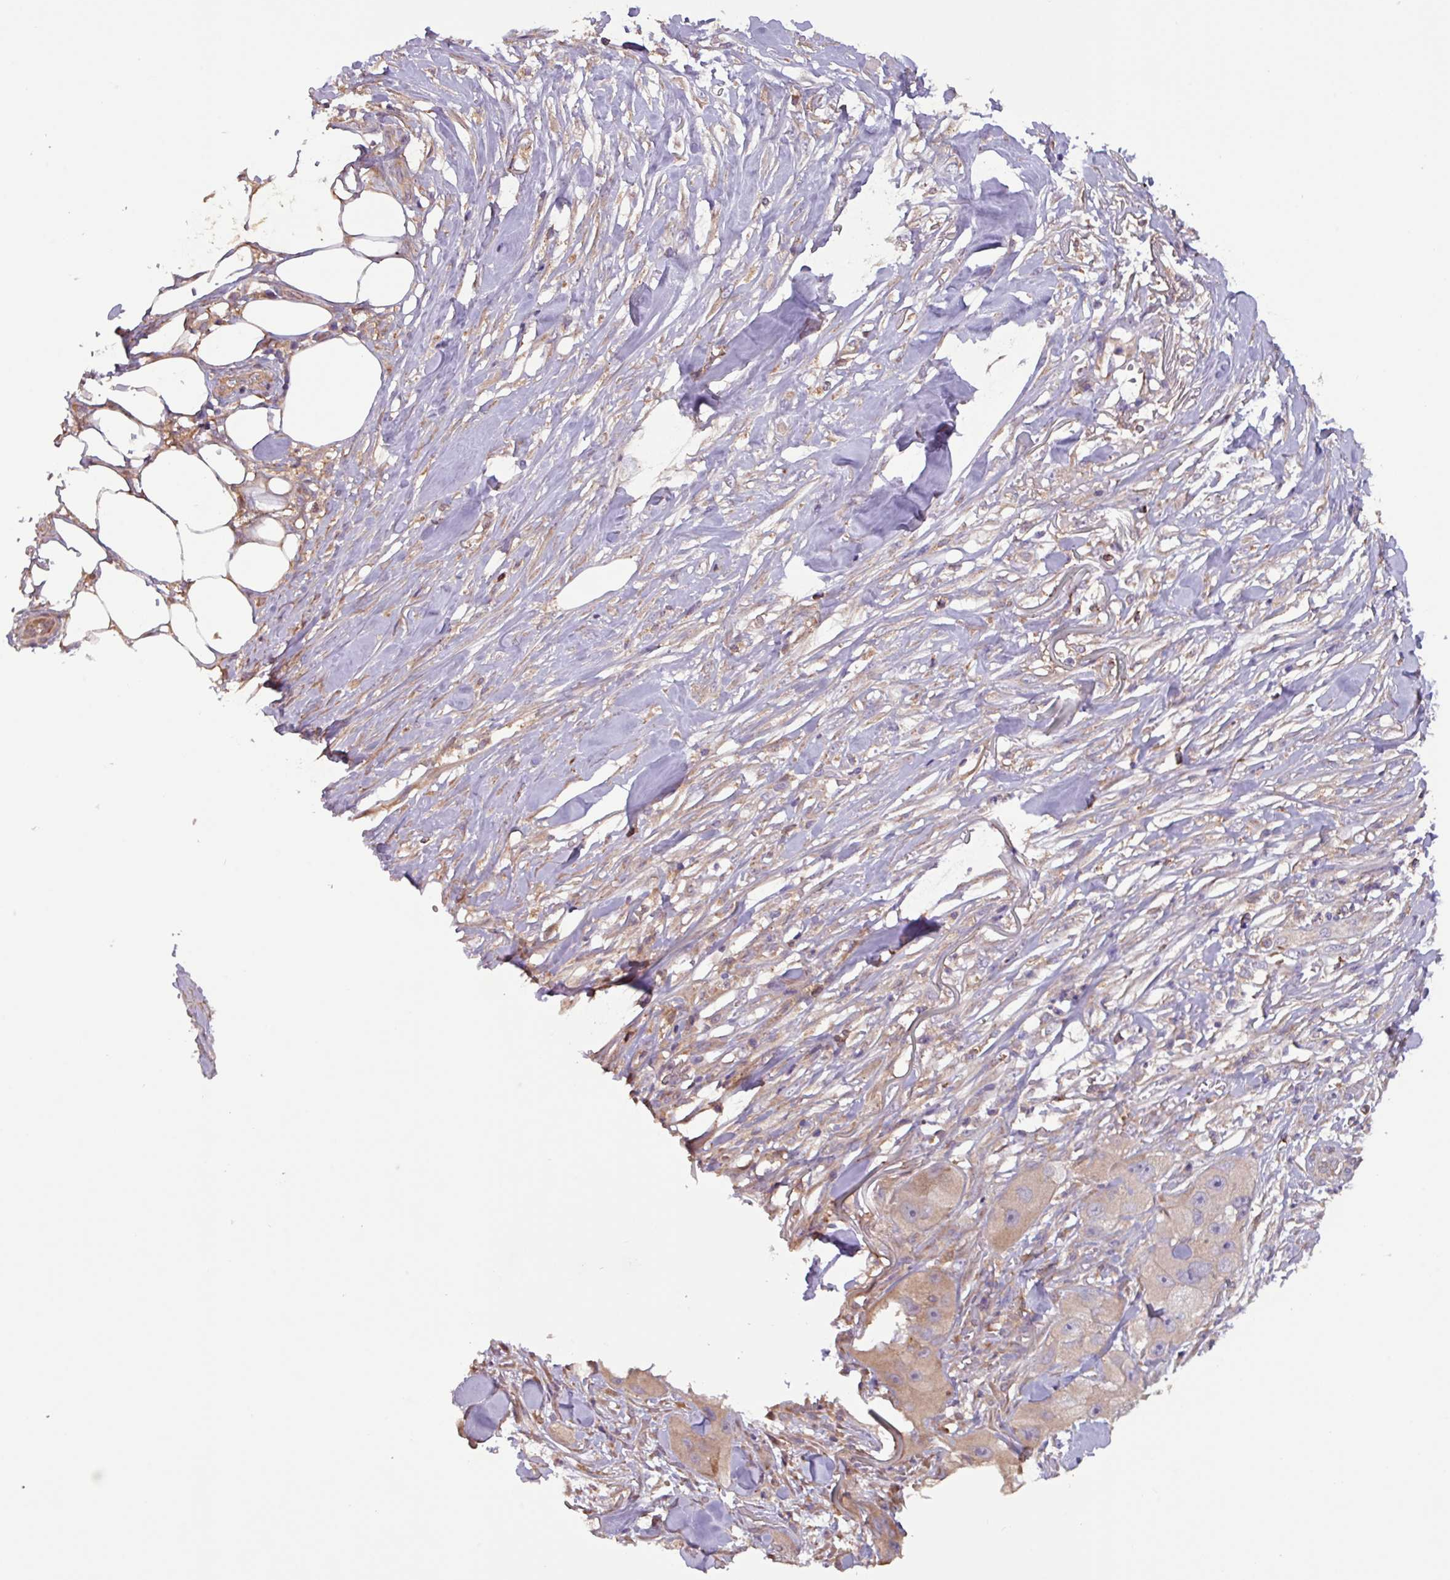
{"staining": {"intensity": "weak", "quantity": ">75%", "location": "cytoplasmic/membranous"}, "tissue": "skin cancer", "cell_type": "Tumor cells", "image_type": "cancer", "snomed": [{"axis": "morphology", "description": "Squamous cell carcinoma, NOS"}, {"axis": "topography", "description": "Skin"}, {"axis": "topography", "description": "Subcutis"}], "caption": "About >75% of tumor cells in skin cancer show weak cytoplasmic/membranous protein positivity as visualized by brown immunohistochemical staining.", "gene": "PTPRQ", "patient": {"sex": "male", "age": 73}}